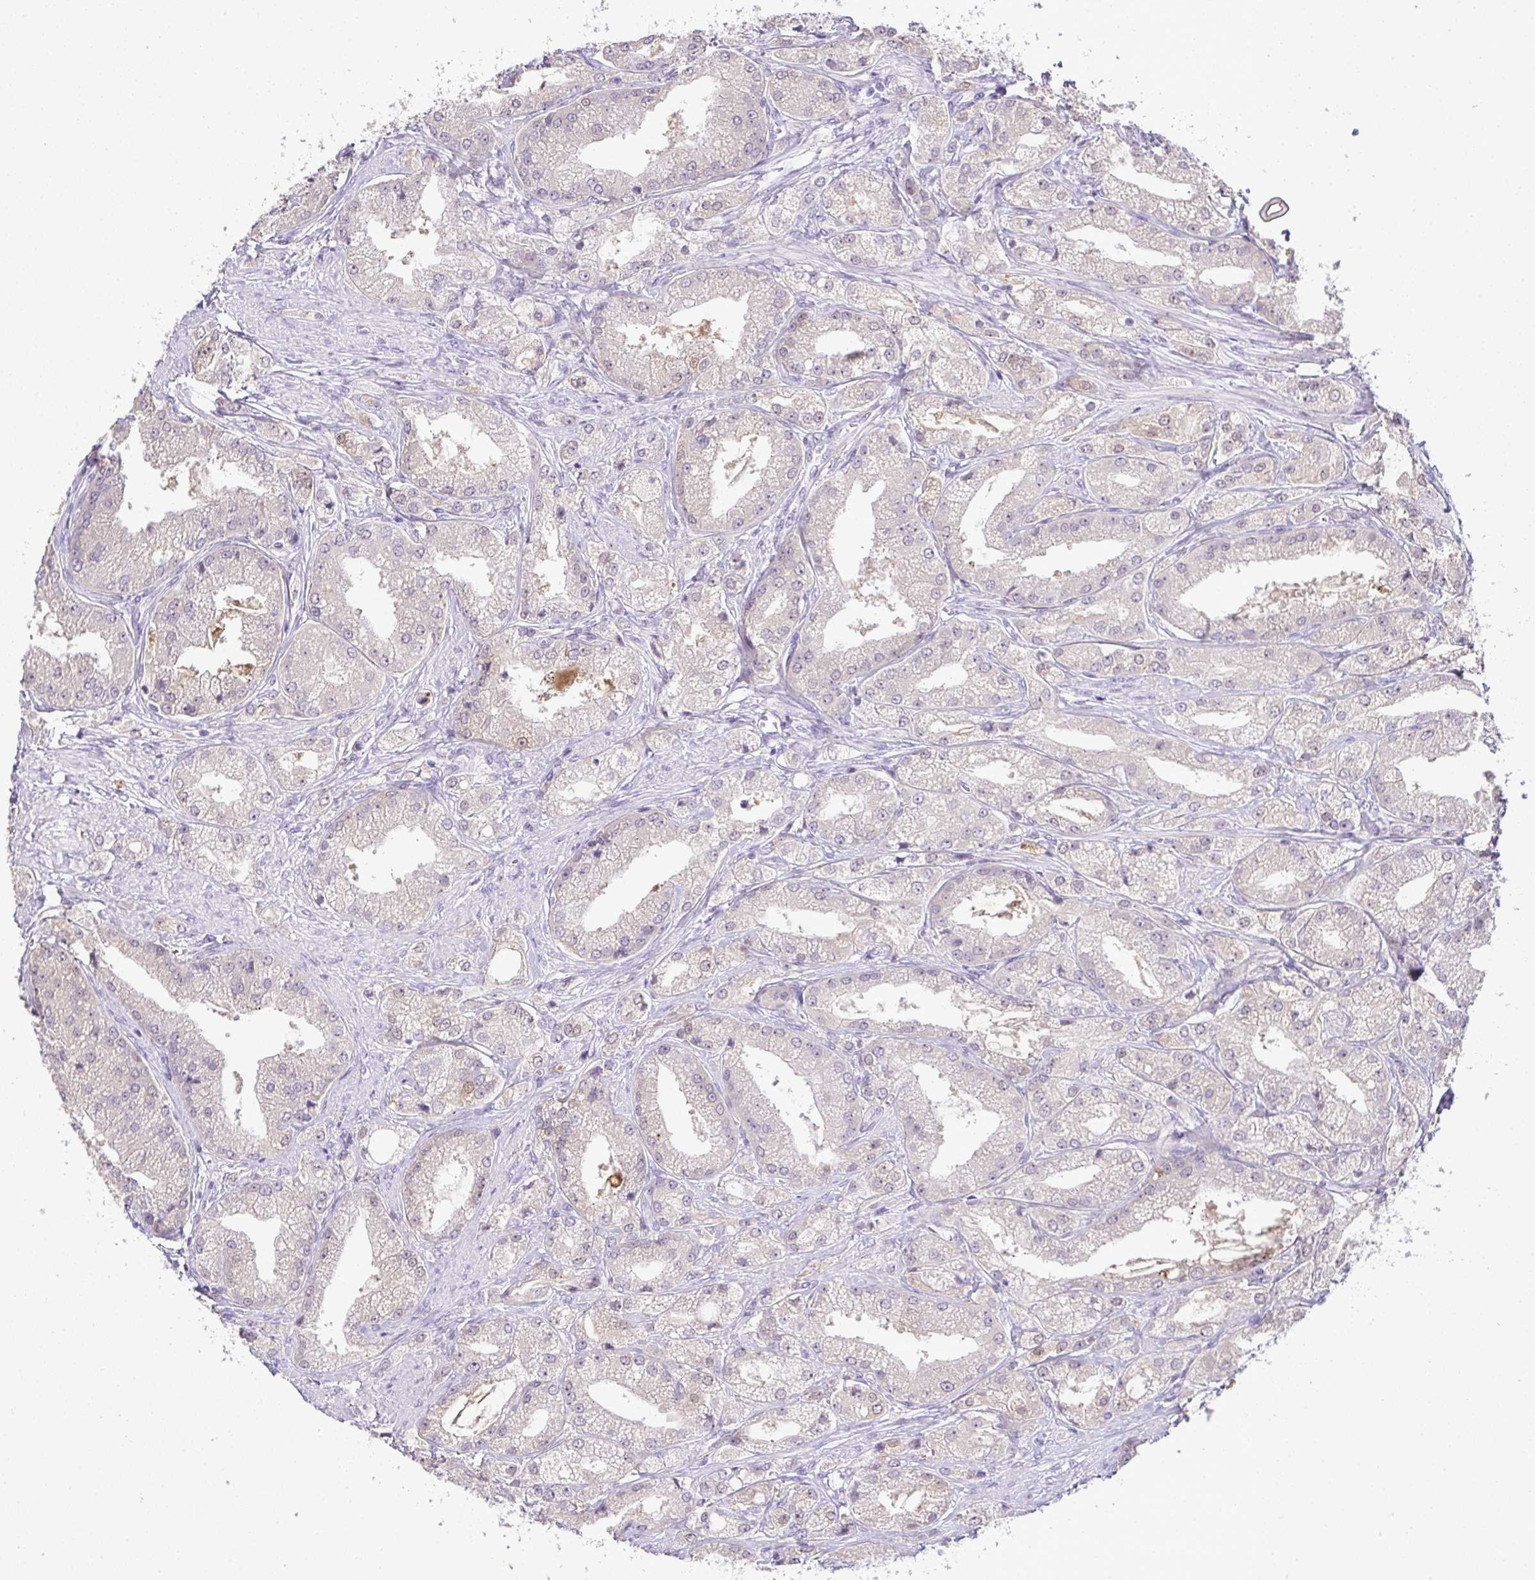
{"staining": {"intensity": "negative", "quantity": "none", "location": "none"}, "tissue": "prostate cancer", "cell_type": "Tumor cells", "image_type": "cancer", "snomed": [{"axis": "morphology", "description": "Adenocarcinoma, High grade"}, {"axis": "topography", "description": "Prostate"}], "caption": "Immunohistochemistry (IHC) image of human prostate cancer stained for a protein (brown), which exhibits no staining in tumor cells.", "gene": "CMPK1", "patient": {"sex": "male", "age": 61}}